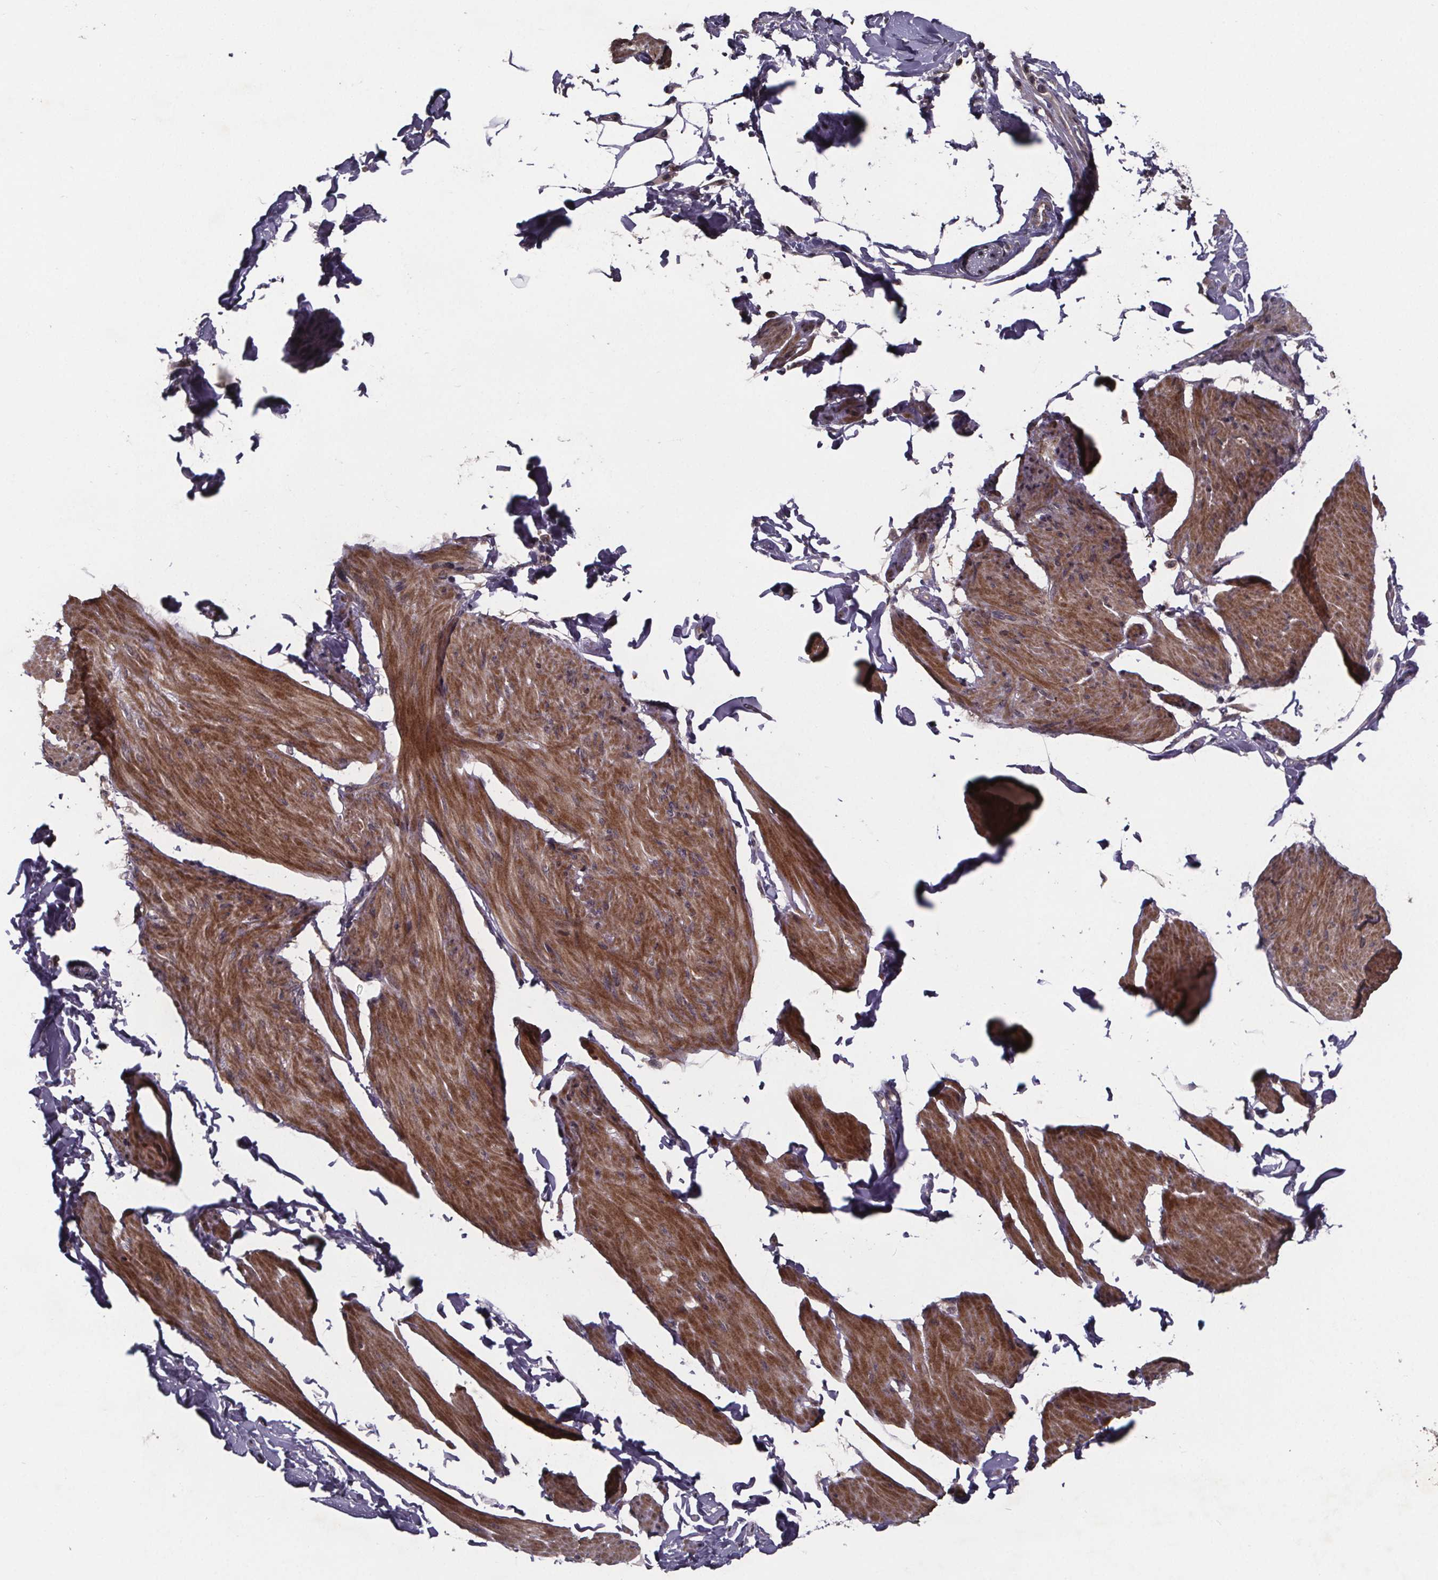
{"staining": {"intensity": "moderate", "quantity": "25%-75%", "location": "cytoplasmic/membranous"}, "tissue": "smooth muscle", "cell_type": "Smooth muscle cells", "image_type": "normal", "snomed": [{"axis": "morphology", "description": "Normal tissue, NOS"}, {"axis": "topography", "description": "Adipose tissue"}, {"axis": "topography", "description": "Smooth muscle"}, {"axis": "topography", "description": "Peripheral nerve tissue"}], "caption": "An immunohistochemistry photomicrograph of unremarkable tissue is shown. Protein staining in brown highlights moderate cytoplasmic/membranous positivity in smooth muscle within smooth muscle cells.", "gene": "FN3KRP", "patient": {"sex": "male", "age": 83}}